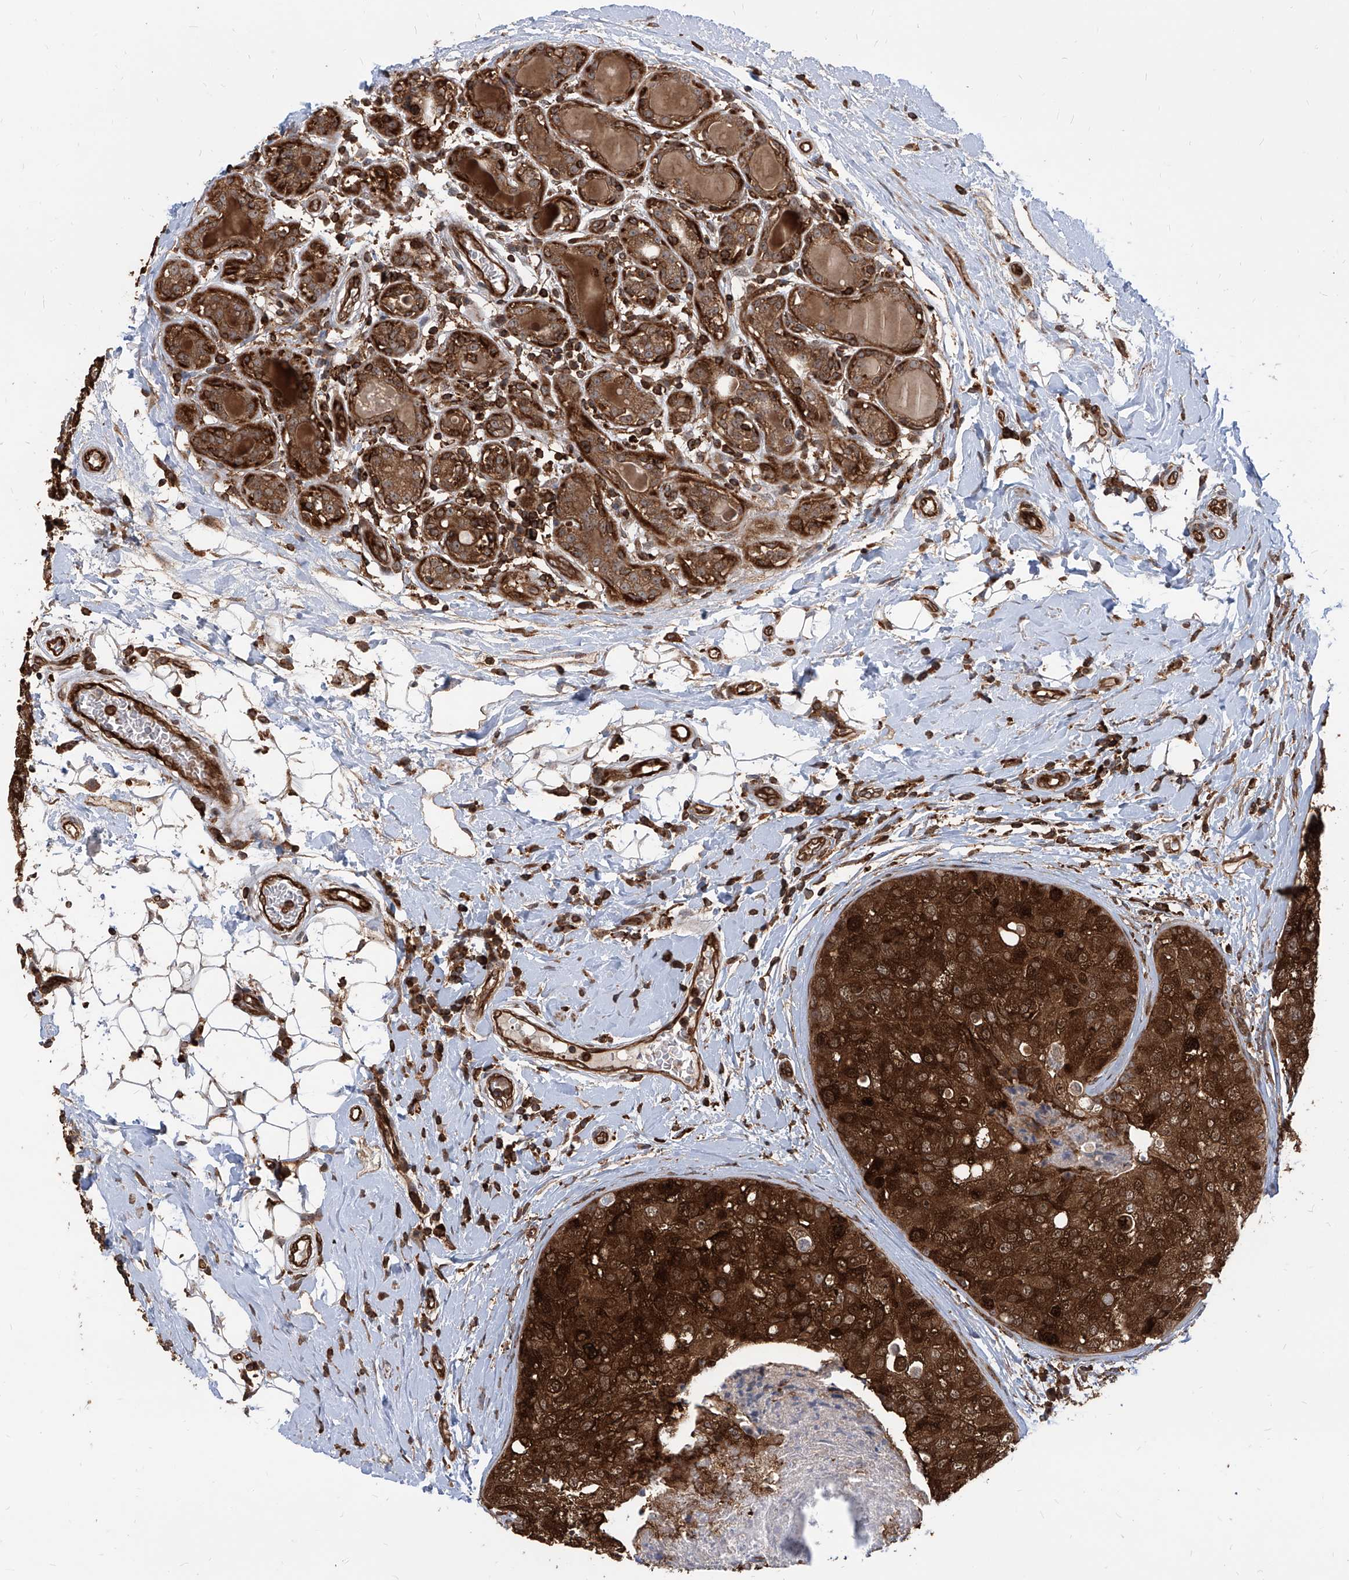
{"staining": {"intensity": "strong", "quantity": ">75%", "location": "cytoplasmic/membranous,nuclear"}, "tissue": "breast cancer", "cell_type": "Tumor cells", "image_type": "cancer", "snomed": [{"axis": "morphology", "description": "Duct carcinoma"}, {"axis": "topography", "description": "Breast"}], "caption": "Strong cytoplasmic/membranous and nuclear staining is seen in approximately >75% of tumor cells in breast cancer (invasive ductal carcinoma). The protein is shown in brown color, while the nuclei are stained blue.", "gene": "MAGED2", "patient": {"sex": "female", "age": 27}}